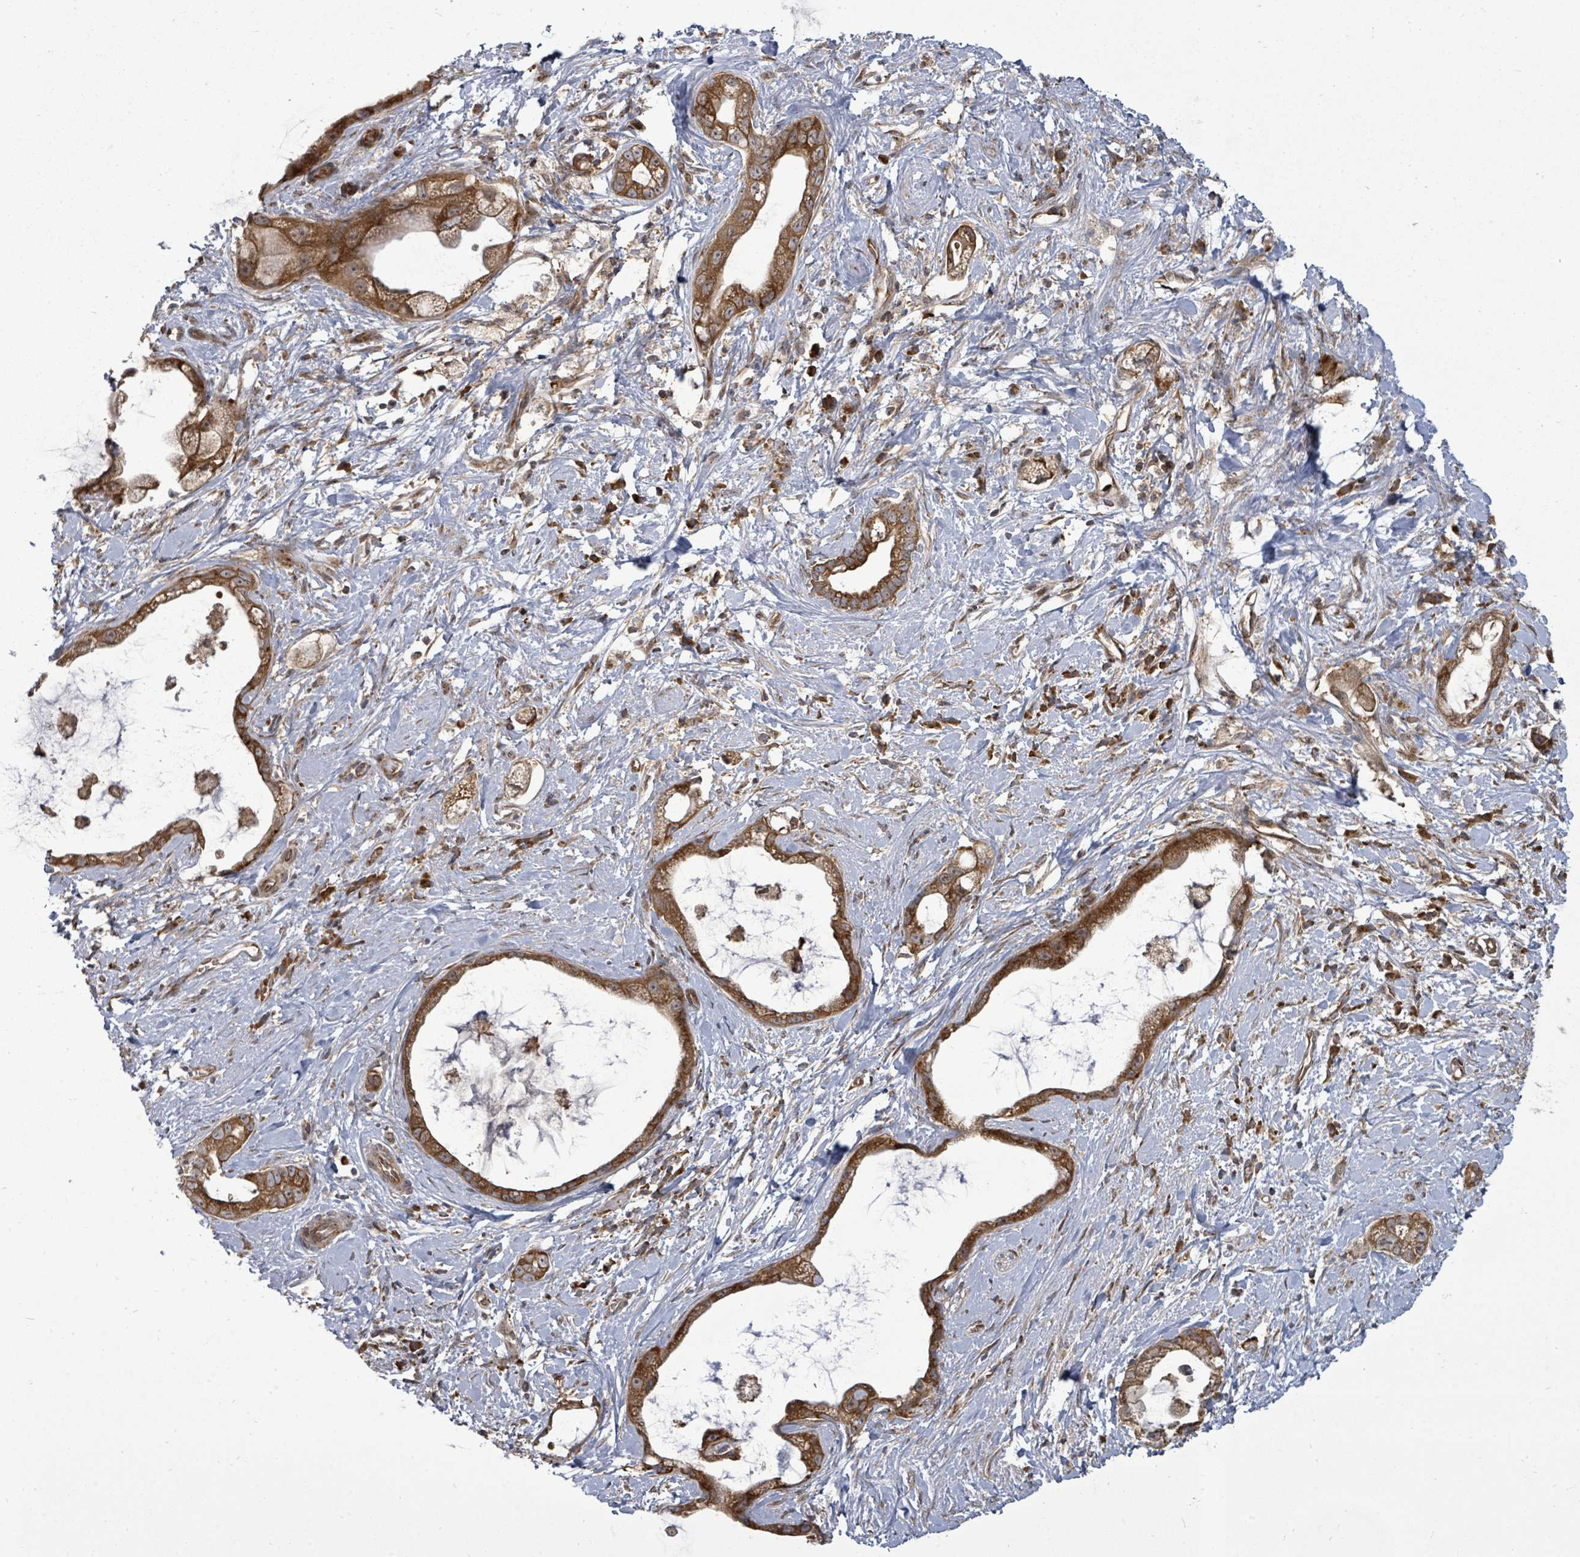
{"staining": {"intensity": "strong", "quantity": ">75%", "location": "cytoplasmic/membranous"}, "tissue": "stomach cancer", "cell_type": "Tumor cells", "image_type": "cancer", "snomed": [{"axis": "morphology", "description": "Adenocarcinoma, NOS"}, {"axis": "topography", "description": "Stomach"}], "caption": "Protein expression analysis of human adenocarcinoma (stomach) reveals strong cytoplasmic/membranous expression in about >75% of tumor cells. (Stains: DAB in brown, nuclei in blue, Microscopy: brightfield microscopy at high magnification).", "gene": "EIF3C", "patient": {"sex": "male", "age": 55}}